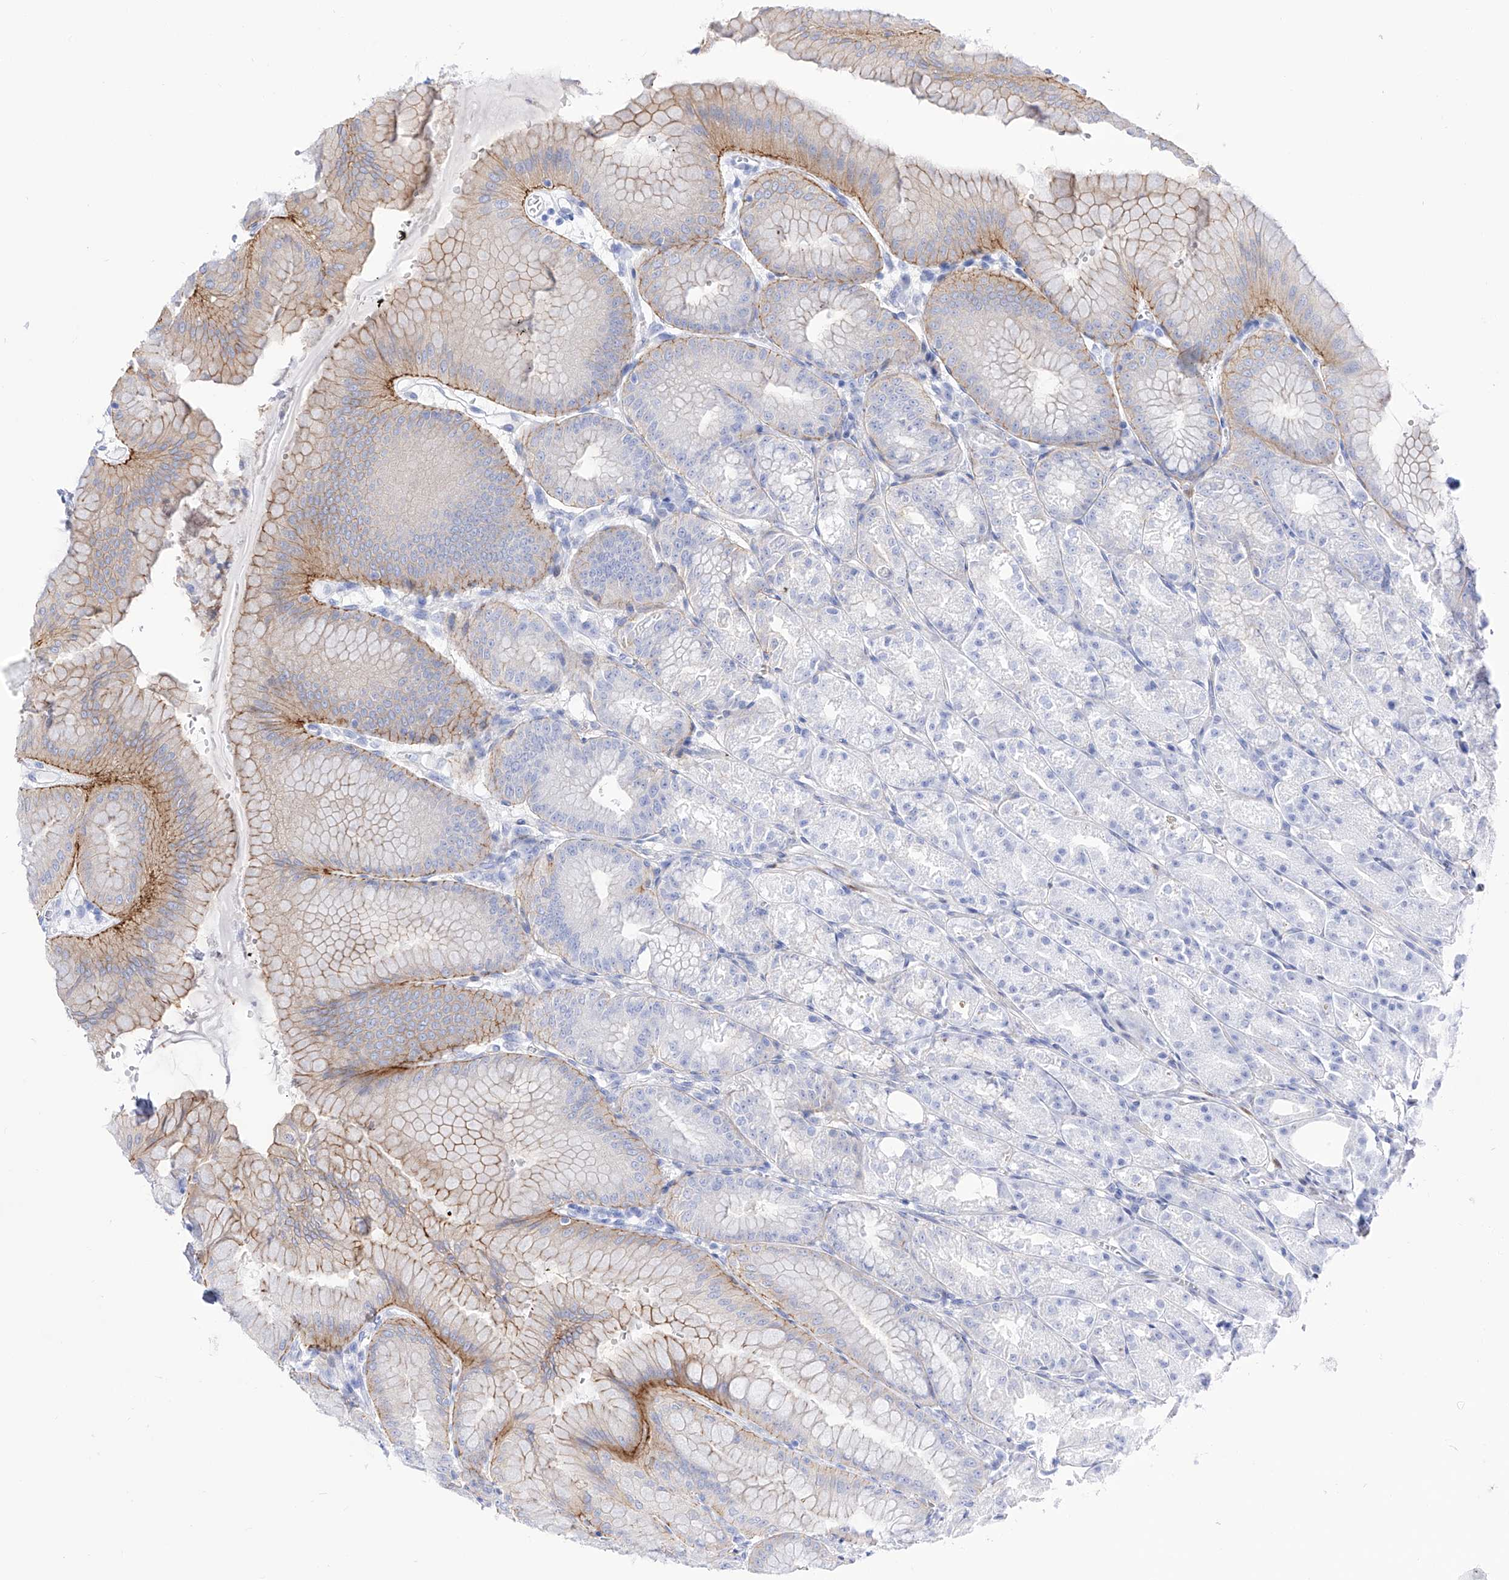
{"staining": {"intensity": "moderate", "quantity": "<25%", "location": "cytoplasmic/membranous"}, "tissue": "stomach", "cell_type": "Glandular cells", "image_type": "normal", "snomed": [{"axis": "morphology", "description": "Normal tissue, NOS"}, {"axis": "topography", "description": "Stomach, lower"}], "caption": "A high-resolution image shows immunohistochemistry staining of unremarkable stomach, which exhibits moderate cytoplasmic/membranous positivity in approximately <25% of glandular cells. (DAB (3,3'-diaminobenzidine) IHC, brown staining for protein, blue staining for nuclei).", "gene": "TRPC7", "patient": {"sex": "male", "age": 71}}